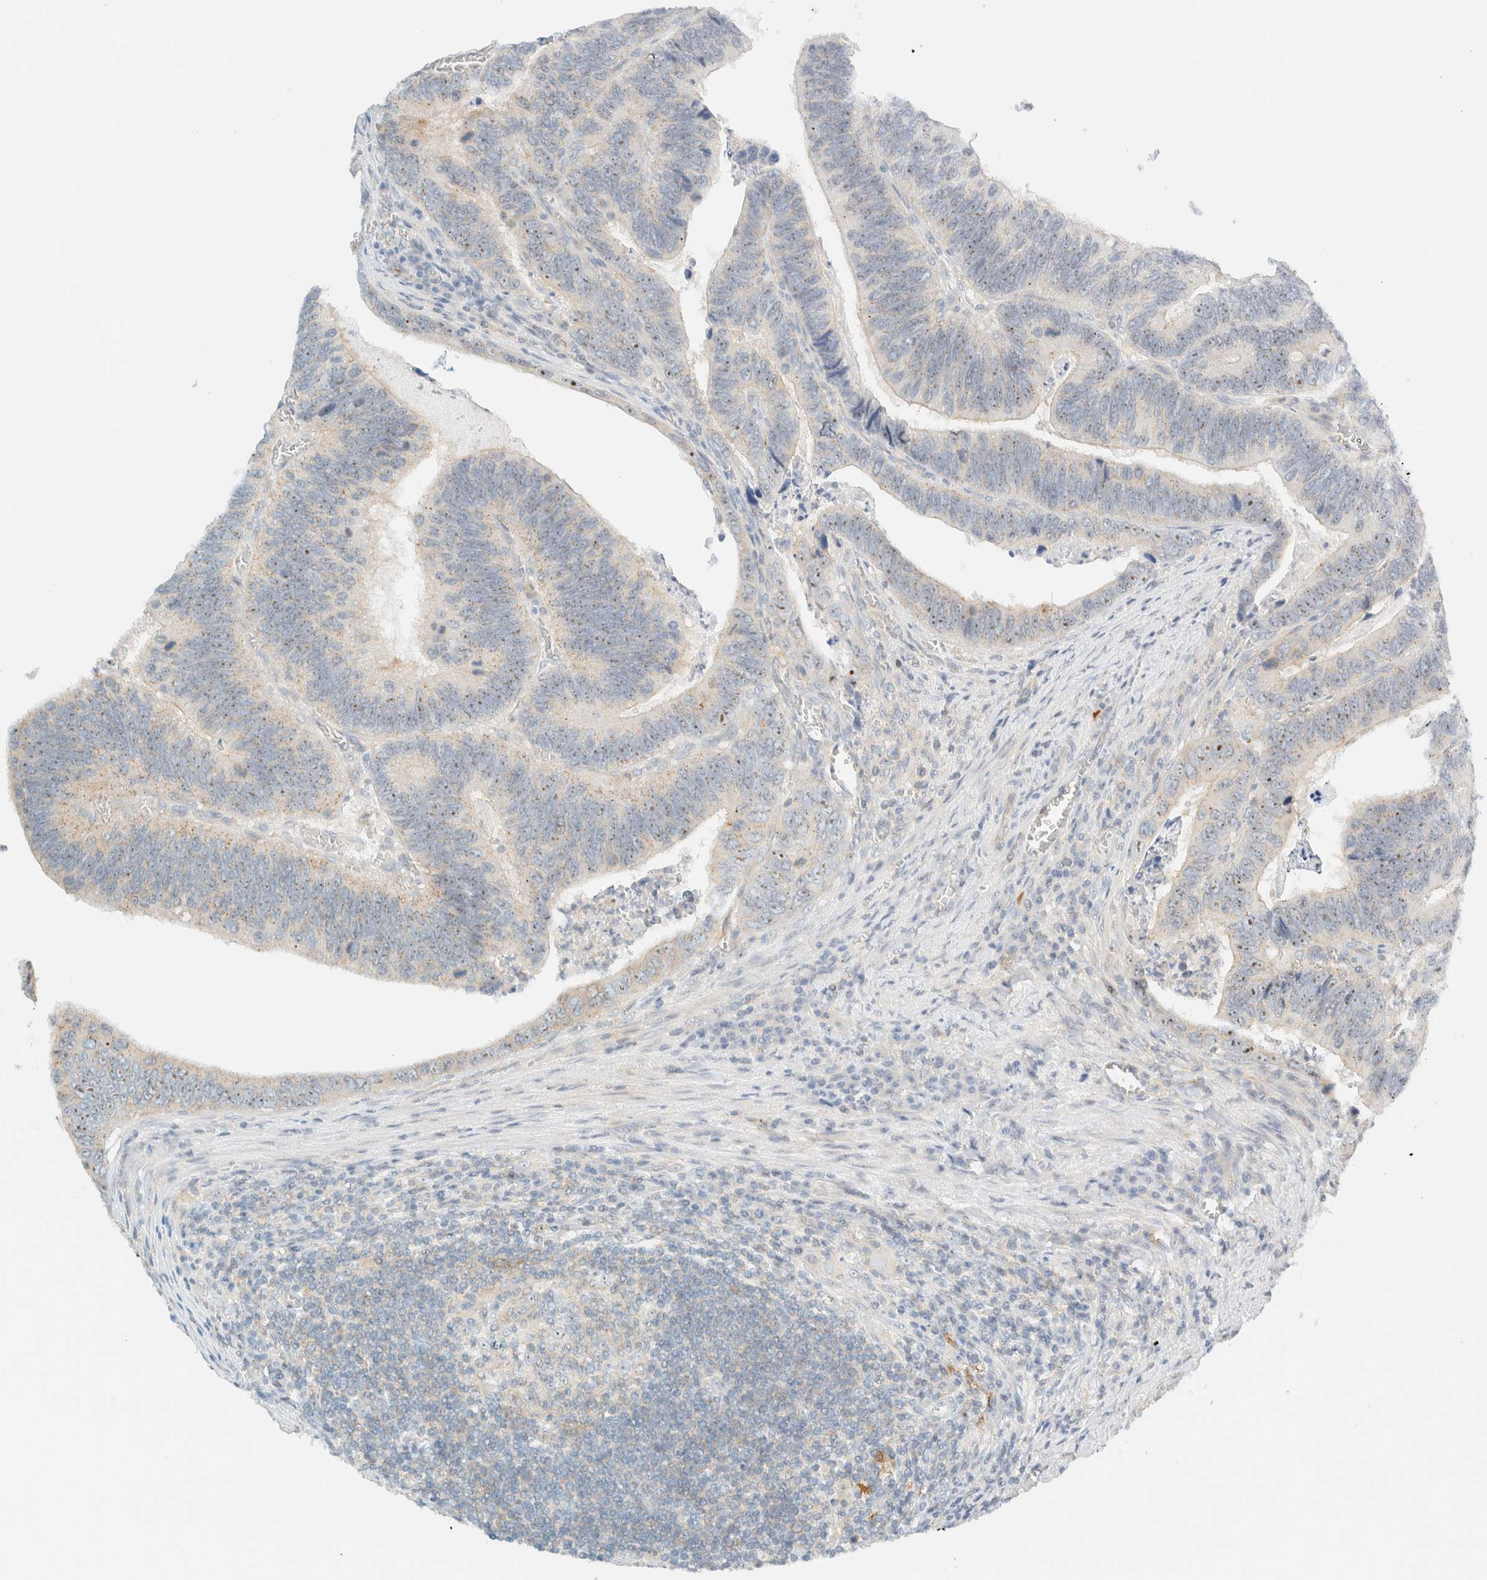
{"staining": {"intensity": "moderate", "quantity": ">75%", "location": "nuclear"}, "tissue": "colorectal cancer", "cell_type": "Tumor cells", "image_type": "cancer", "snomed": [{"axis": "morphology", "description": "Inflammation, NOS"}, {"axis": "morphology", "description": "Adenocarcinoma, NOS"}, {"axis": "topography", "description": "Colon"}], "caption": "This histopathology image reveals colorectal cancer (adenocarcinoma) stained with IHC to label a protein in brown. The nuclear of tumor cells show moderate positivity for the protein. Nuclei are counter-stained blue.", "gene": "NDE1", "patient": {"sex": "male", "age": 72}}